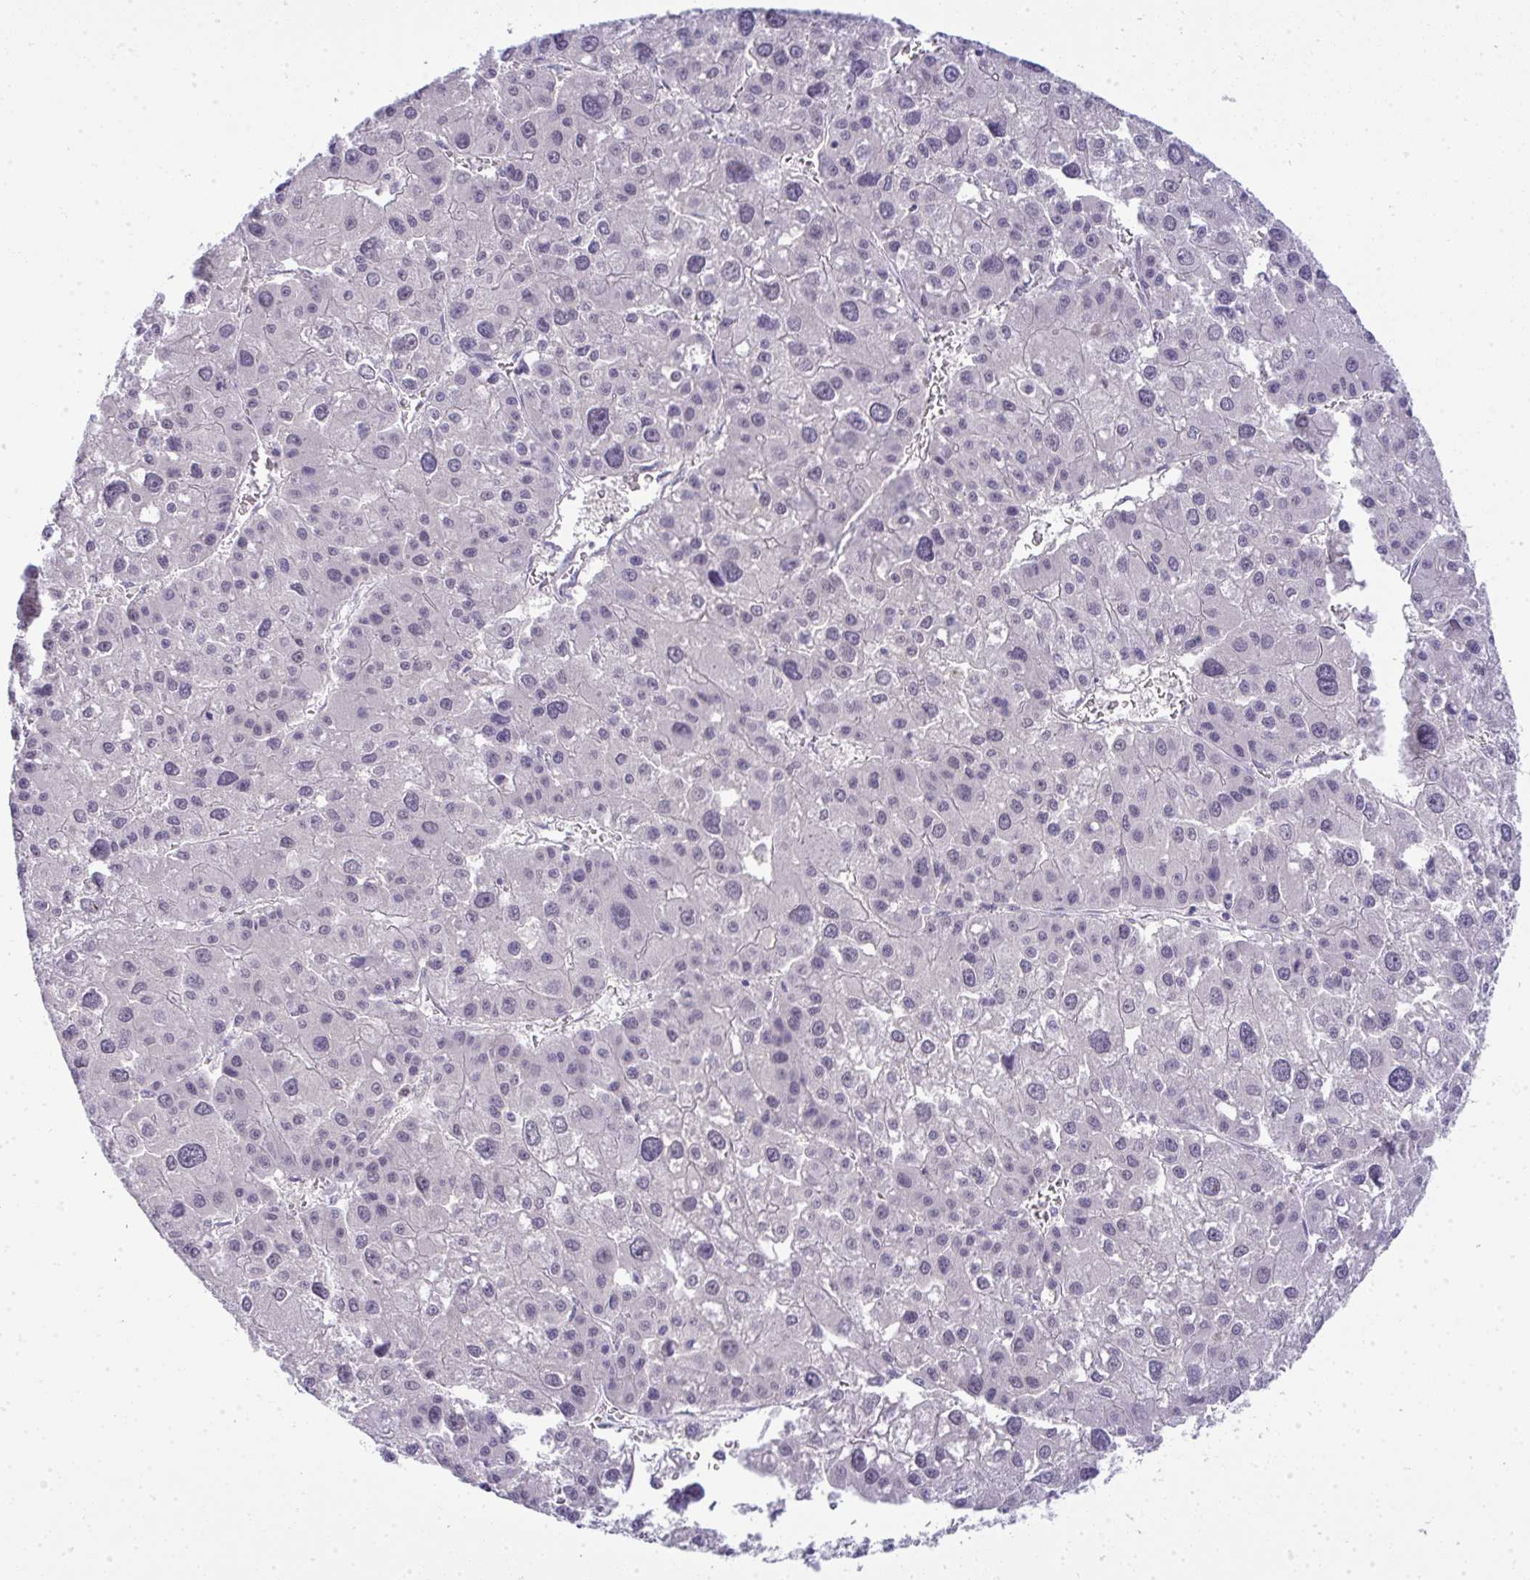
{"staining": {"intensity": "negative", "quantity": "none", "location": "none"}, "tissue": "liver cancer", "cell_type": "Tumor cells", "image_type": "cancer", "snomed": [{"axis": "morphology", "description": "Carcinoma, Hepatocellular, NOS"}, {"axis": "topography", "description": "Liver"}], "caption": "Histopathology image shows no protein staining in tumor cells of liver hepatocellular carcinoma tissue.", "gene": "VPS4B", "patient": {"sex": "male", "age": 73}}